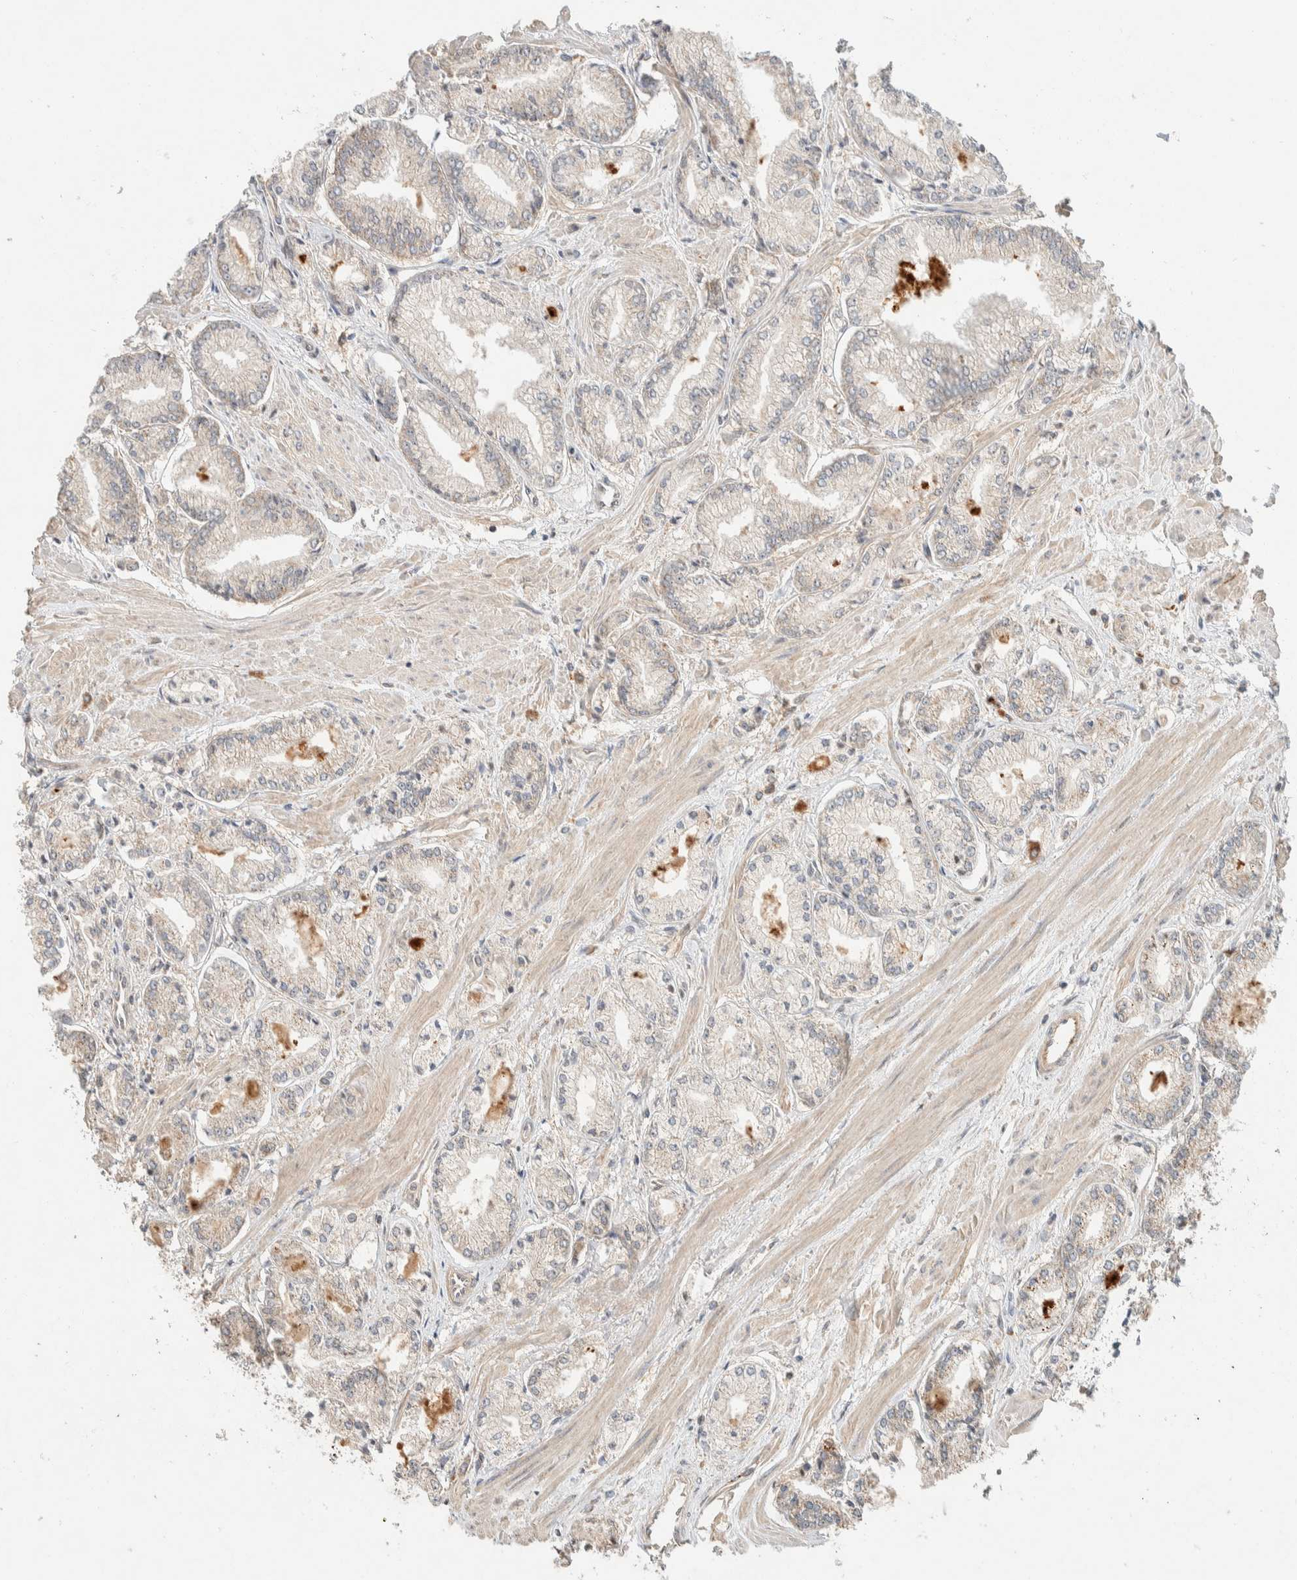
{"staining": {"intensity": "weak", "quantity": "<25%", "location": "cytoplasmic/membranous"}, "tissue": "prostate cancer", "cell_type": "Tumor cells", "image_type": "cancer", "snomed": [{"axis": "morphology", "description": "Adenocarcinoma, Low grade"}, {"axis": "topography", "description": "Prostate"}], "caption": "This is an immunohistochemistry (IHC) micrograph of human prostate cancer. There is no staining in tumor cells.", "gene": "KIF9", "patient": {"sex": "male", "age": 52}}